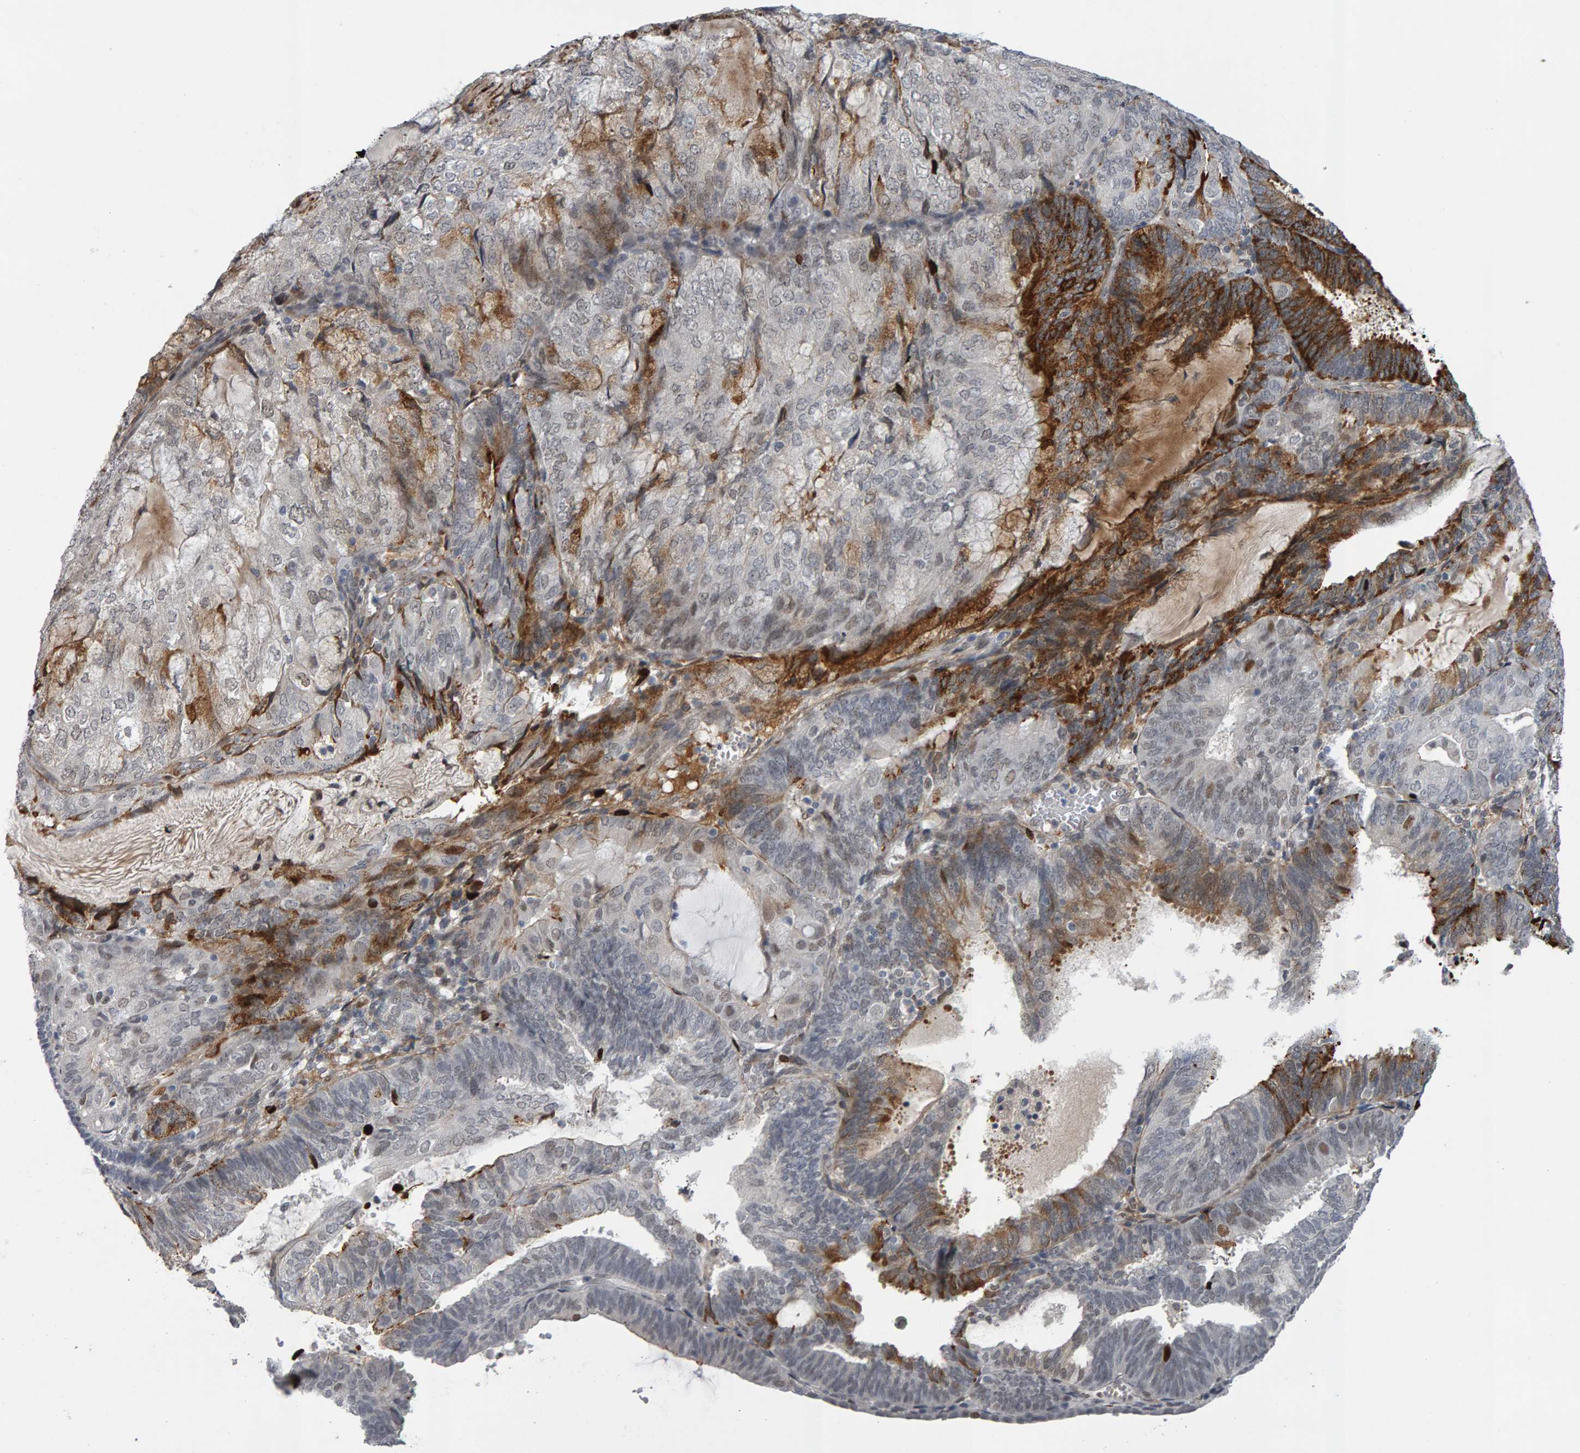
{"staining": {"intensity": "moderate", "quantity": "<25%", "location": "cytoplasmic/membranous"}, "tissue": "endometrial cancer", "cell_type": "Tumor cells", "image_type": "cancer", "snomed": [{"axis": "morphology", "description": "Adenocarcinoma, NOS"}, {"axis": "topography", "description": "Endometrium"}], "caption": "The photomicrograph shows a brown stain indicating the presence of a protein in the cytoplasmic/membranous of tumor cells in endometrial cancer. (brown staining indicates protein expression, while blue staining denotes nuclei).", "gene": "IPO8", "patient": {"sex": "female", "age": 81}}